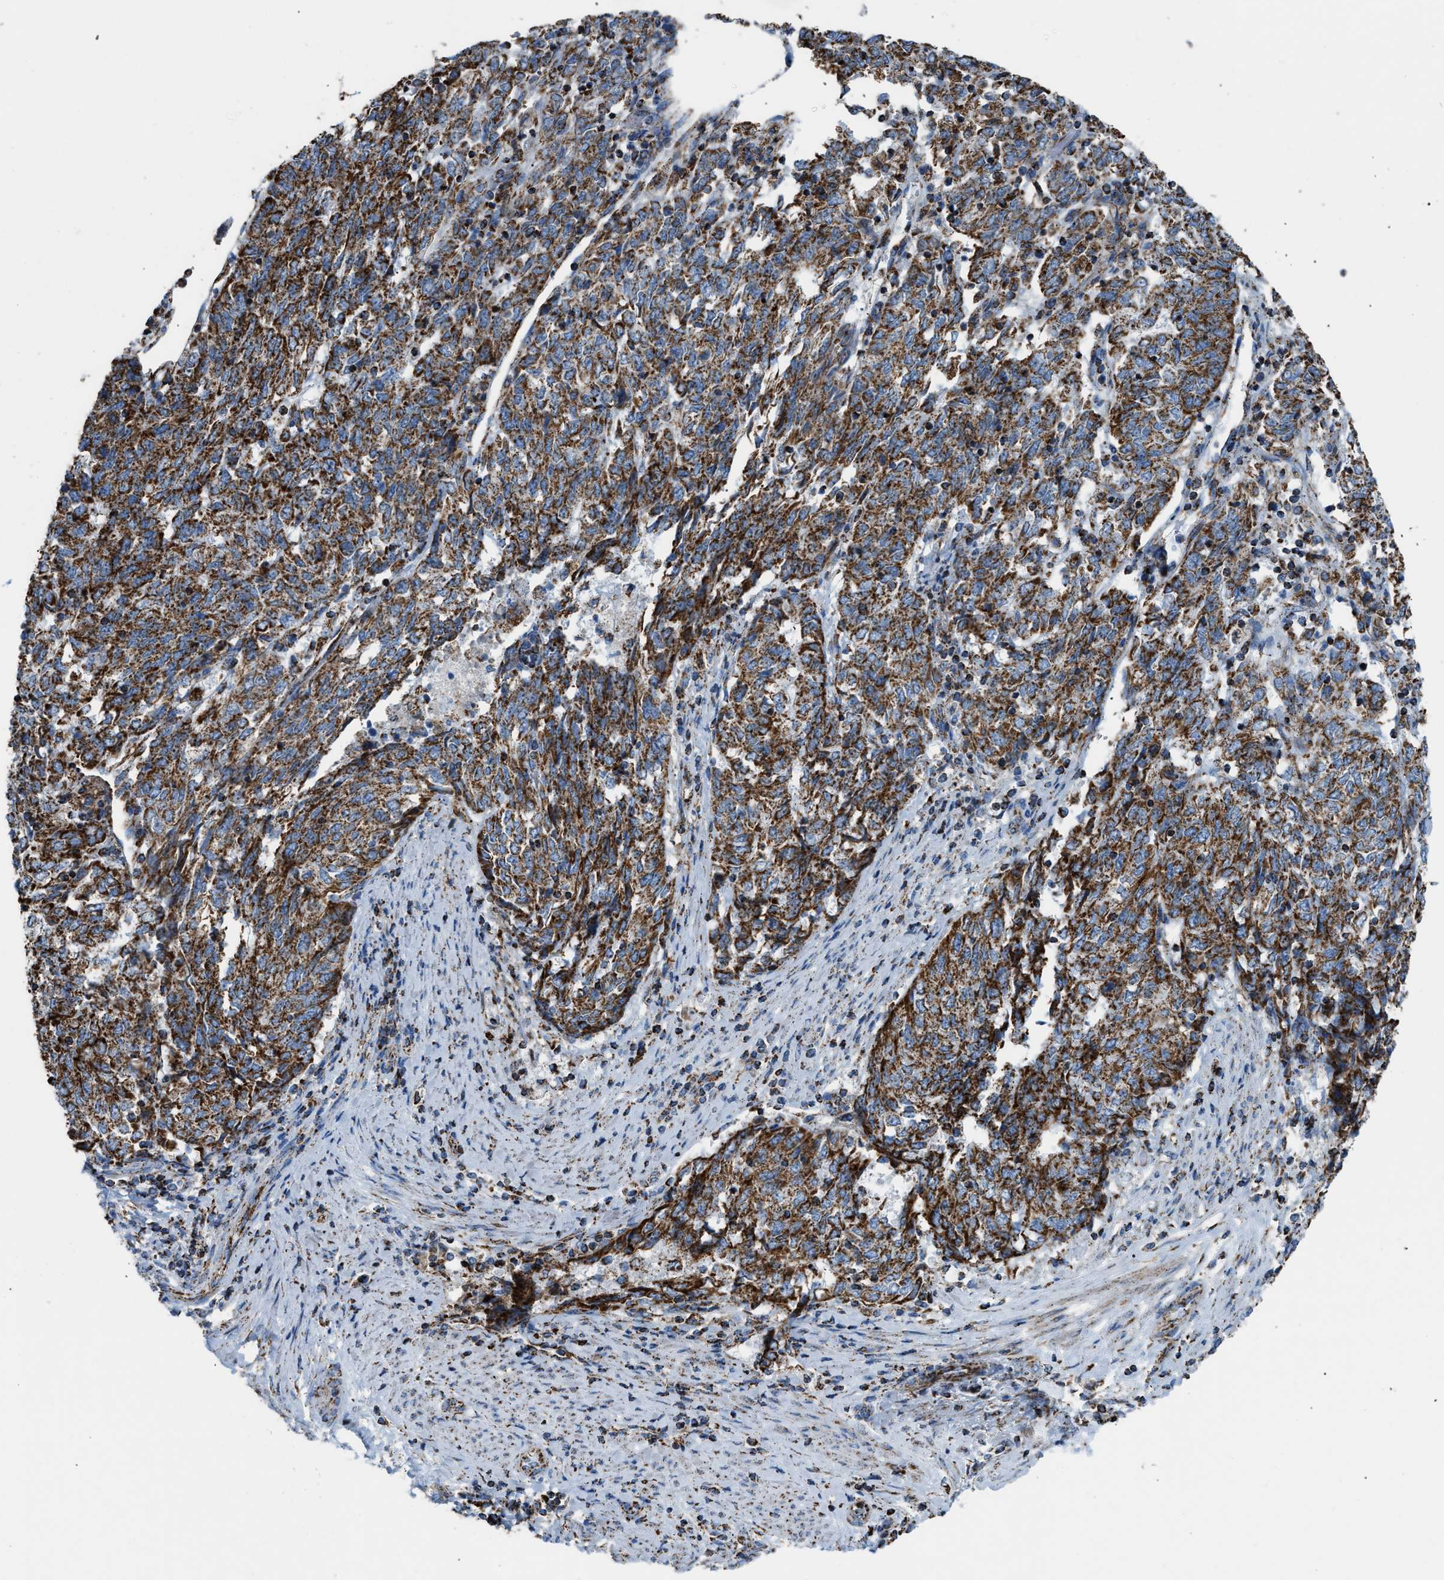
{"staining": {"intensity": "strong", "quantity": "25%-75%", "location": "cytoplasmic/membranous"}, "tissue": "endometrial cancer", "cell_type": "Tumor cells", "image_type": "cancer", "snomed": [{"axis": "morphology", "description": "Adenocarcinoma, NOS"}, {"axis": "topography", "description": "Endometrium"}], "caption": "DAB (3,3'-diaminobenzidine) immunohistochemical staining of human adenocarcinoma (endometrial) reveals strong cytoplasmic/membranous protein staining in approximately 25%-75% of tumor cells.", "gene": "ETFB", "patient": {"sex": "female", "age": 80}}